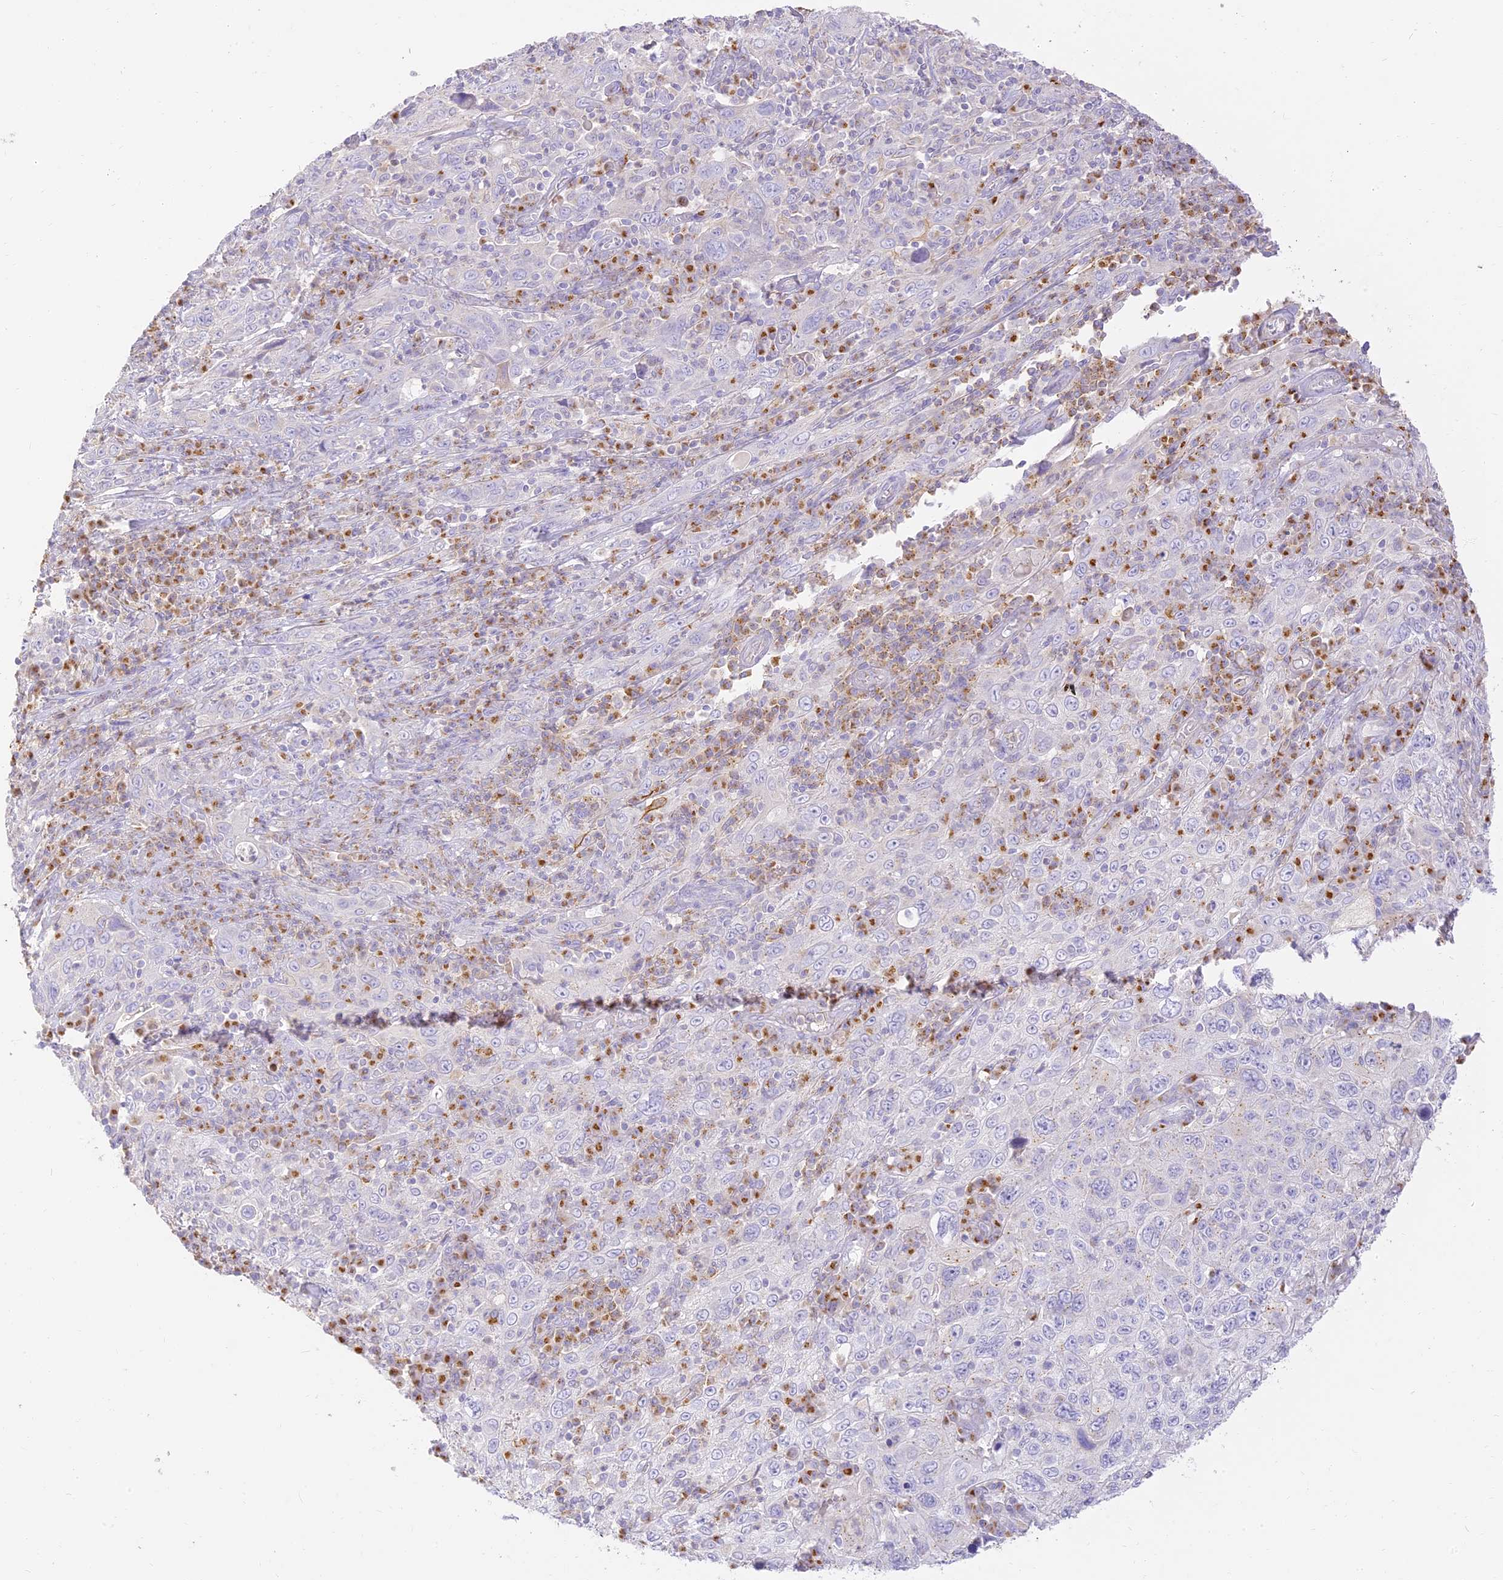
{"staining": {"intensity": "negative", "quantity": "none", "location": "none"}, "tissue": "cervical cancer", "cell_type": "Tumor cells", "image_type": "cancer", "snomed": [{"axis": "morphology", "description": "Squamous cell carcinoma, NOS"}, {"axis": "topography", "description": "Cervix"}], "caption": "Squamous cell carcinoma (cervical) was stained to show a protein in brown. There is no significant expression in tumor cells. (Brightfield microscopy of DAB immunohistochemistry (IHC) at high magnification).", "gene": "SEC13", "patient": {"sex": "female", "age": 46}}